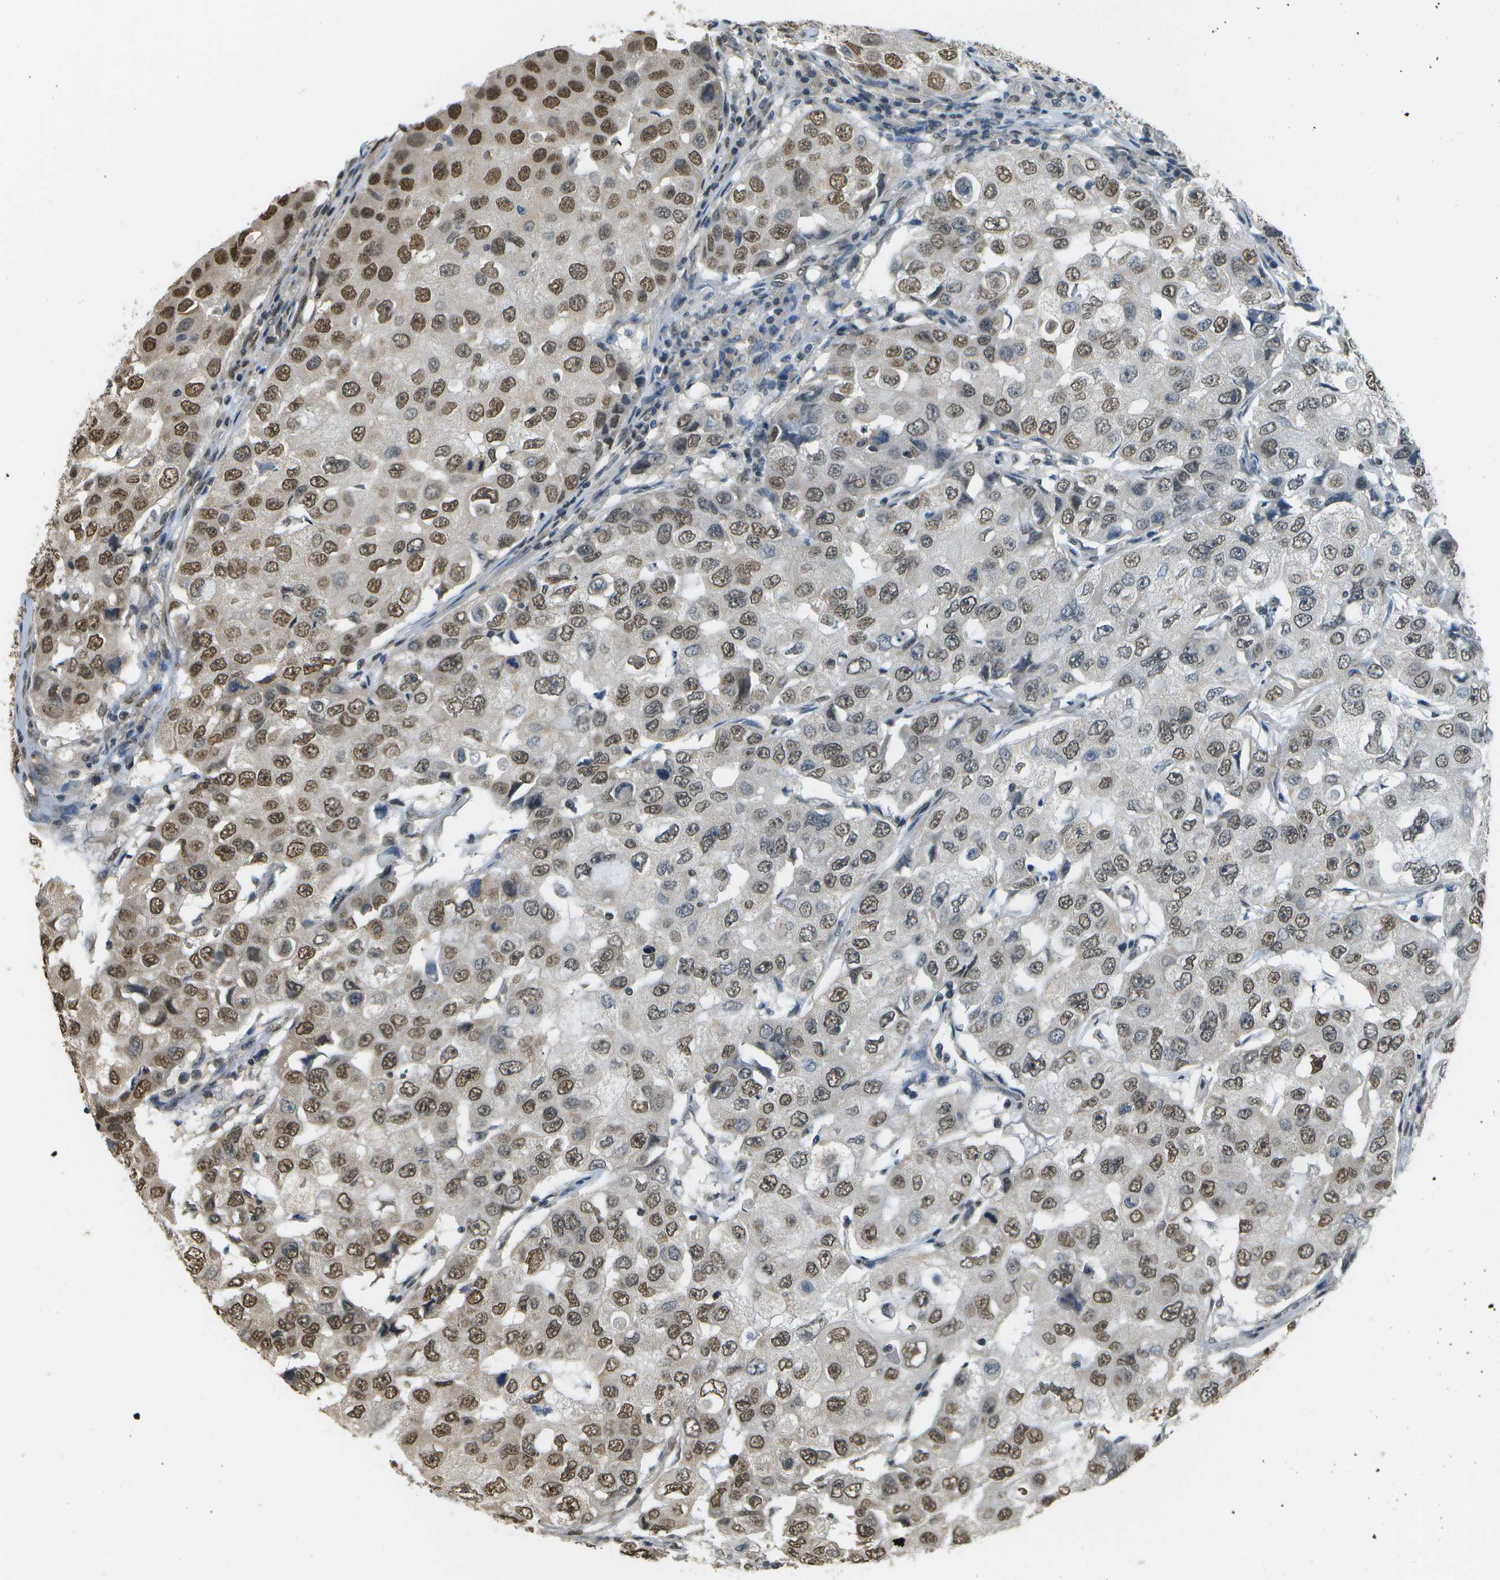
{"staining": {"intensity": "moderate", "quantity": ">75%", "location": "nuclear"}, "tissue": "breast cancer", "cell_type": "Tumor cells", "image_type": "cancer", "snomed": [{"axis": "morphology", "description": "Duct carcinoma"}, {"axis": "topography", "description": "Breast"}], "caption": "About >75% of tumor cells in human breast cancer (intraductal carcinoma) reveal moderate nuclear protein staining as visualized by brown immunohistochemical staining.", "gene": "ABL2", "patient": {"sex": "female", "age": 27}}